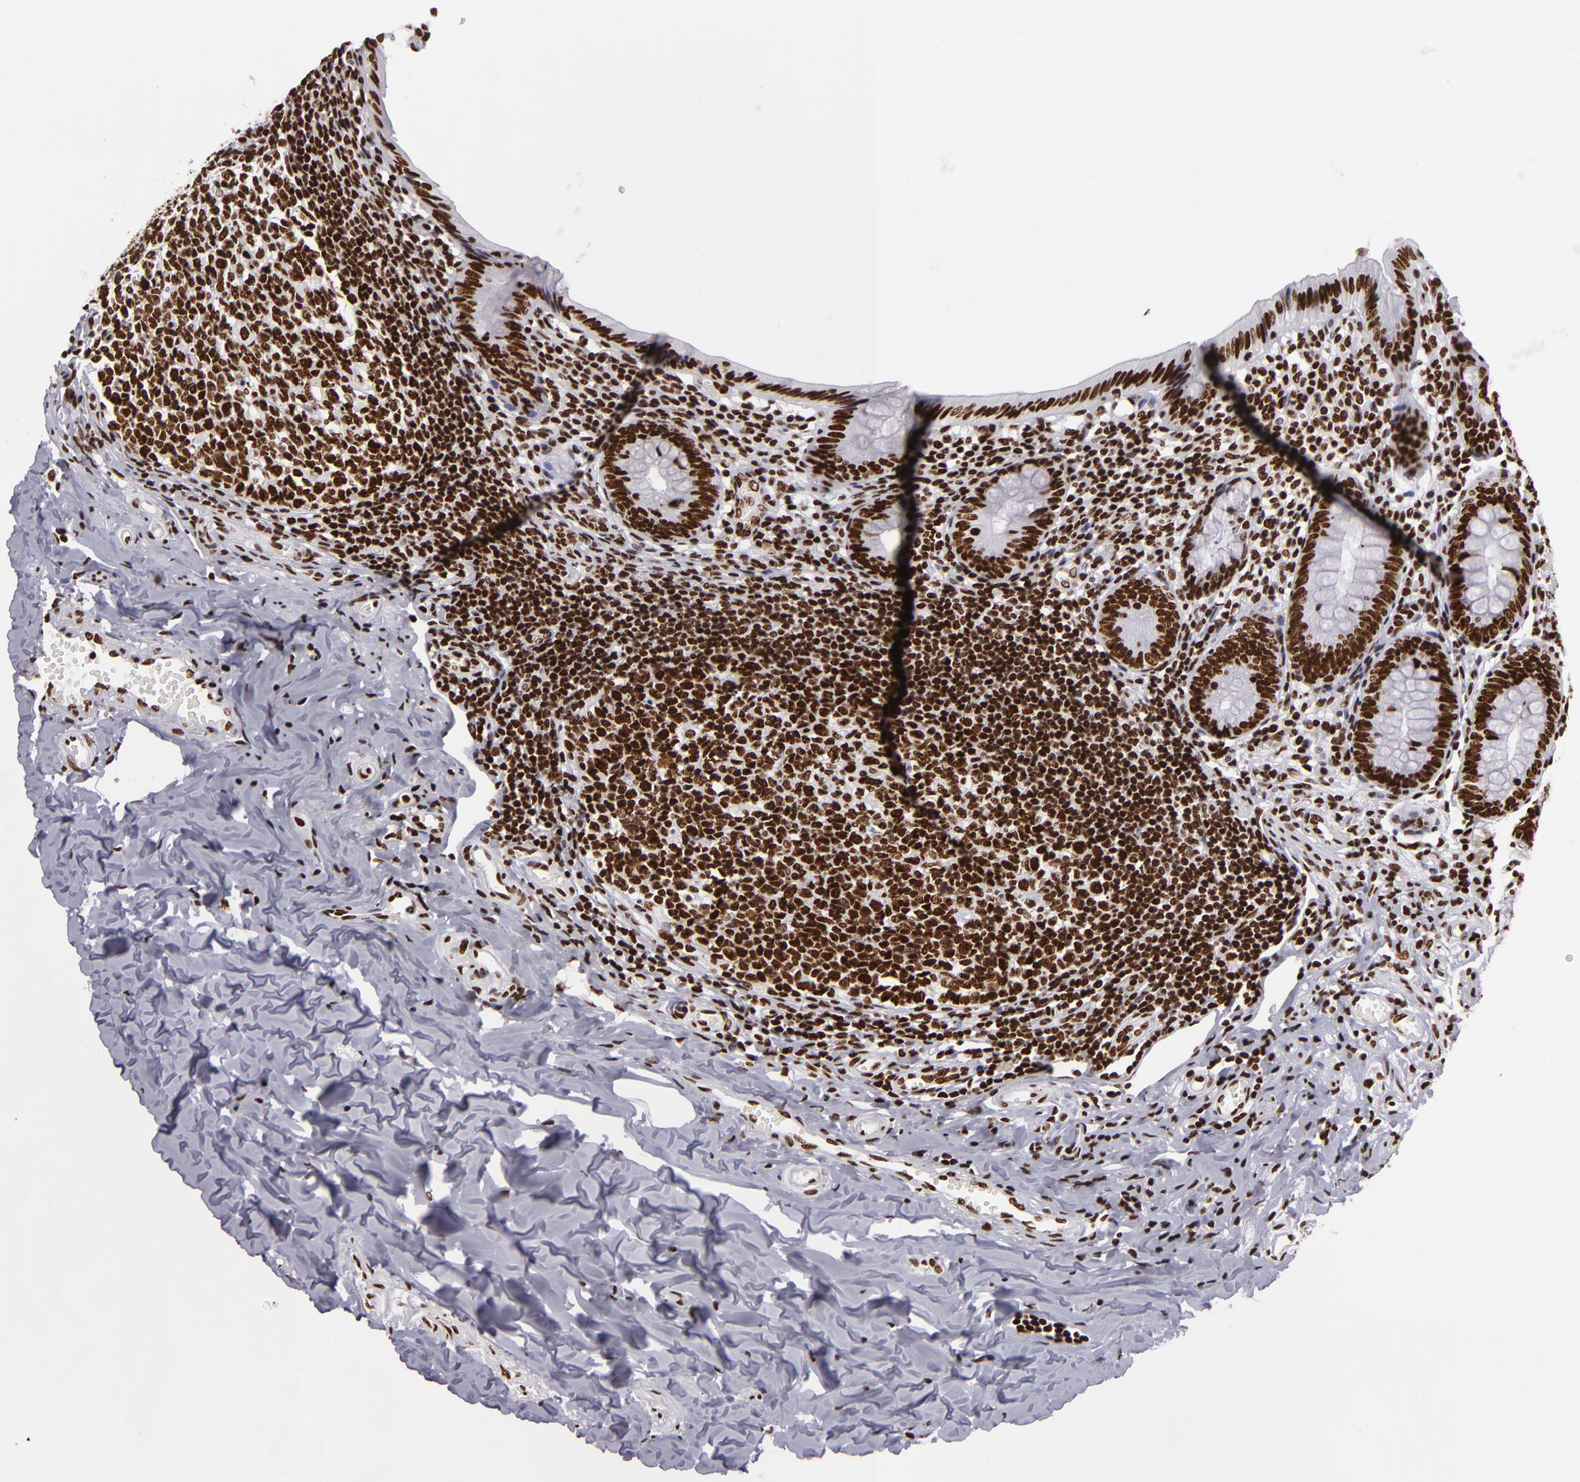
{"staining": {"intensity": "strong", "quantity": ">75%", "location": "nuclear"}, "tissue": "appendix", "cell_type": "Glandular cells", "image_type": "normal", "snomed": [{"axis": "morphology", "description": "Normal tissue, NOS"}, {"axis": "topography", "description": "Appendix"}], "caption": "A brown stain shows strong nuclear expression of a protein in glandular cells of unremarkable human appendix. Immunohistochemistry (ihc) stains the protein of interest in brown and the nuclei are stained blue.", "gene": "SAFB", "patient": {"sex": "female", "age": 17}}